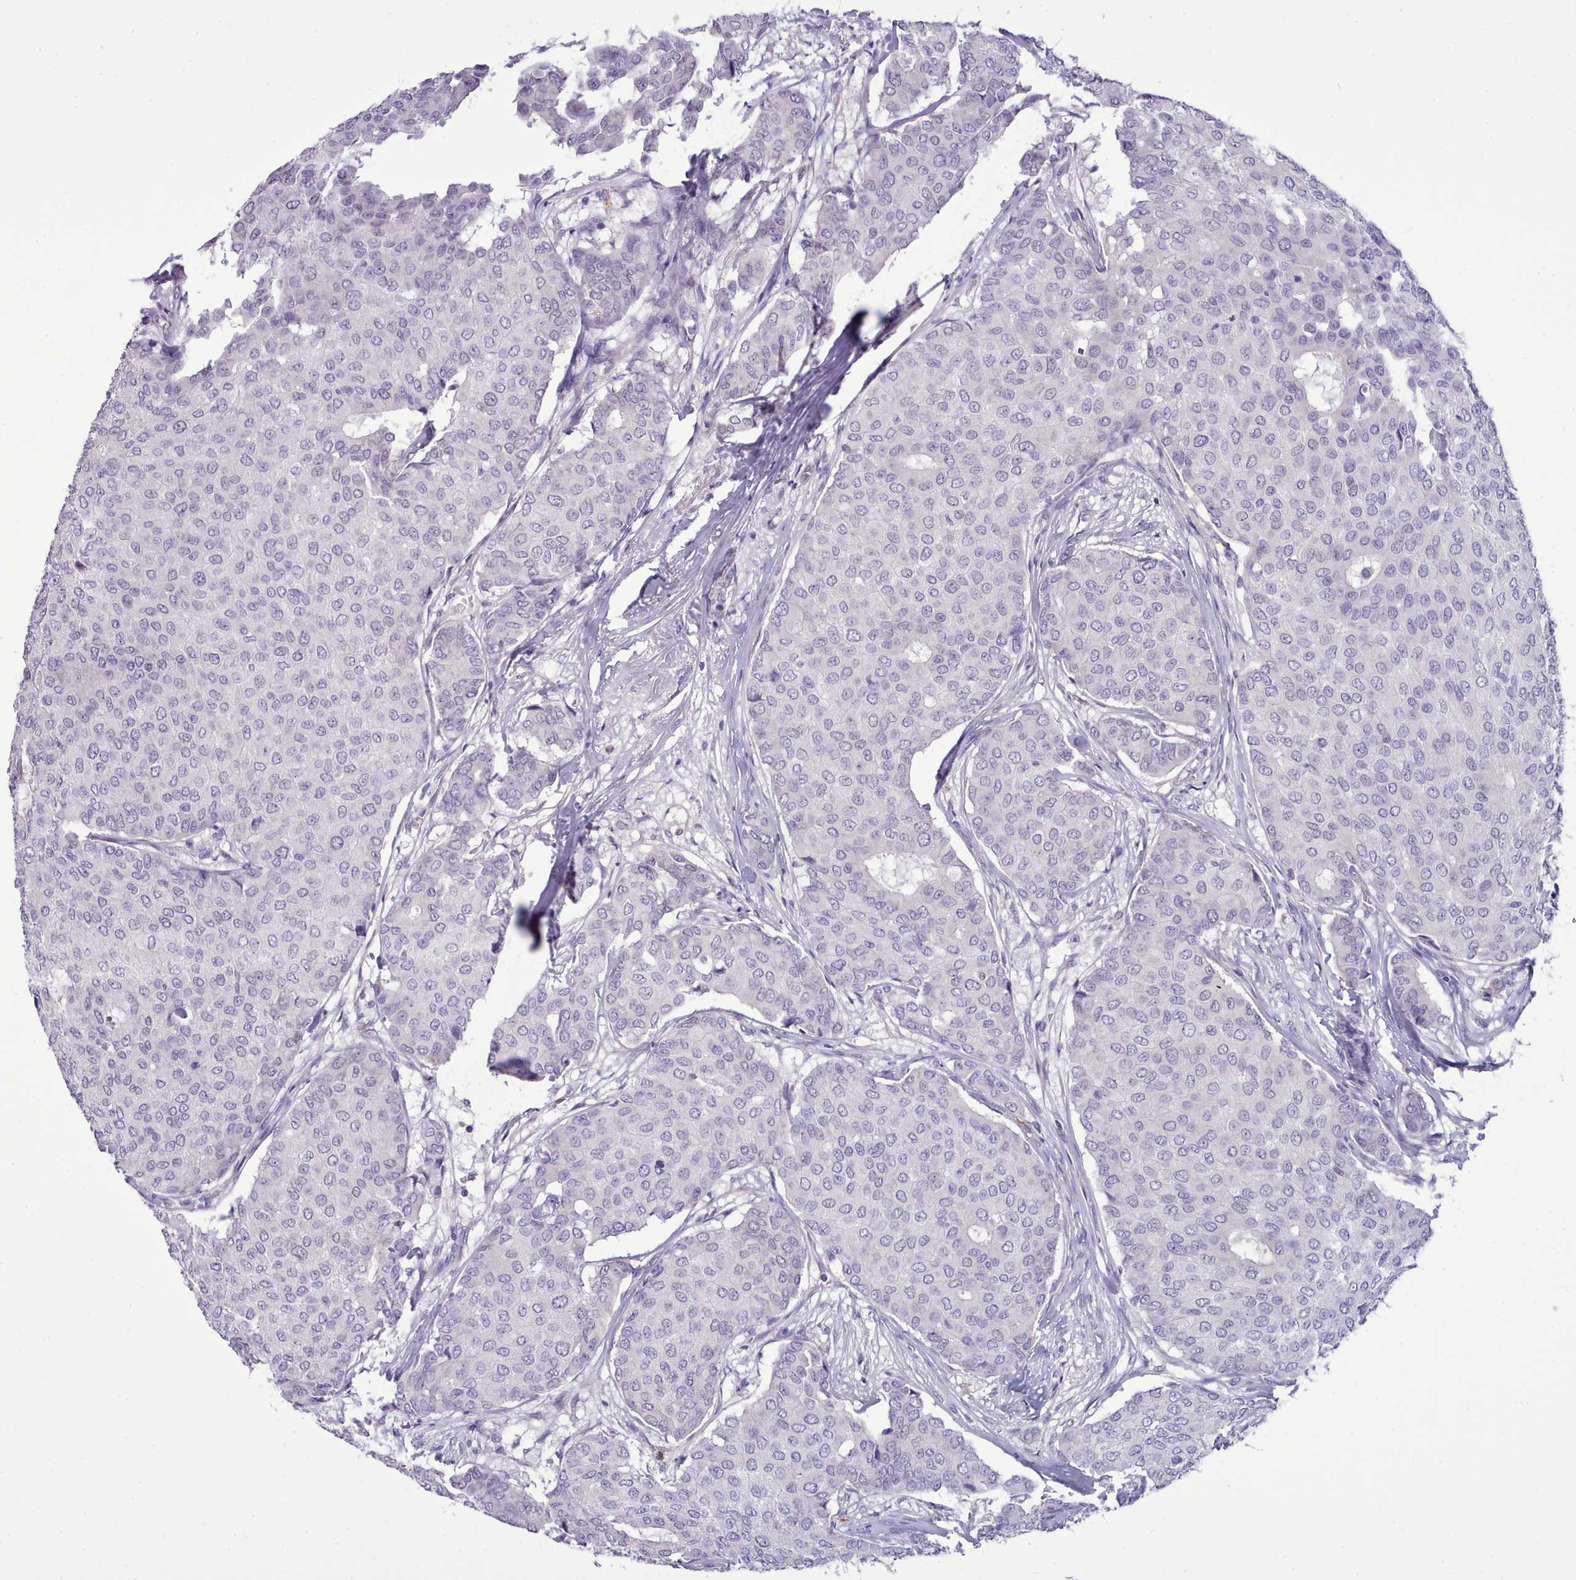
{"staining": {"intensity": "negative", "quantity": "none", "location": "none"}, "tissue": "breast cancer", "cell_type": "Tumor cells", "image_type": "cancer", "snomed": [{"axis": "morphology", "description": "Duct carcinoma"}, {"axis": "topography", "description": "Breast"}], "caption": "This is an immunohistochemistry micrograph of human breast cancer (infiltrating ductal carcinoma). There is no staining in tumor cells.", "gene": "KCTD16", "patient": {"sex": "female", "age": 75}}